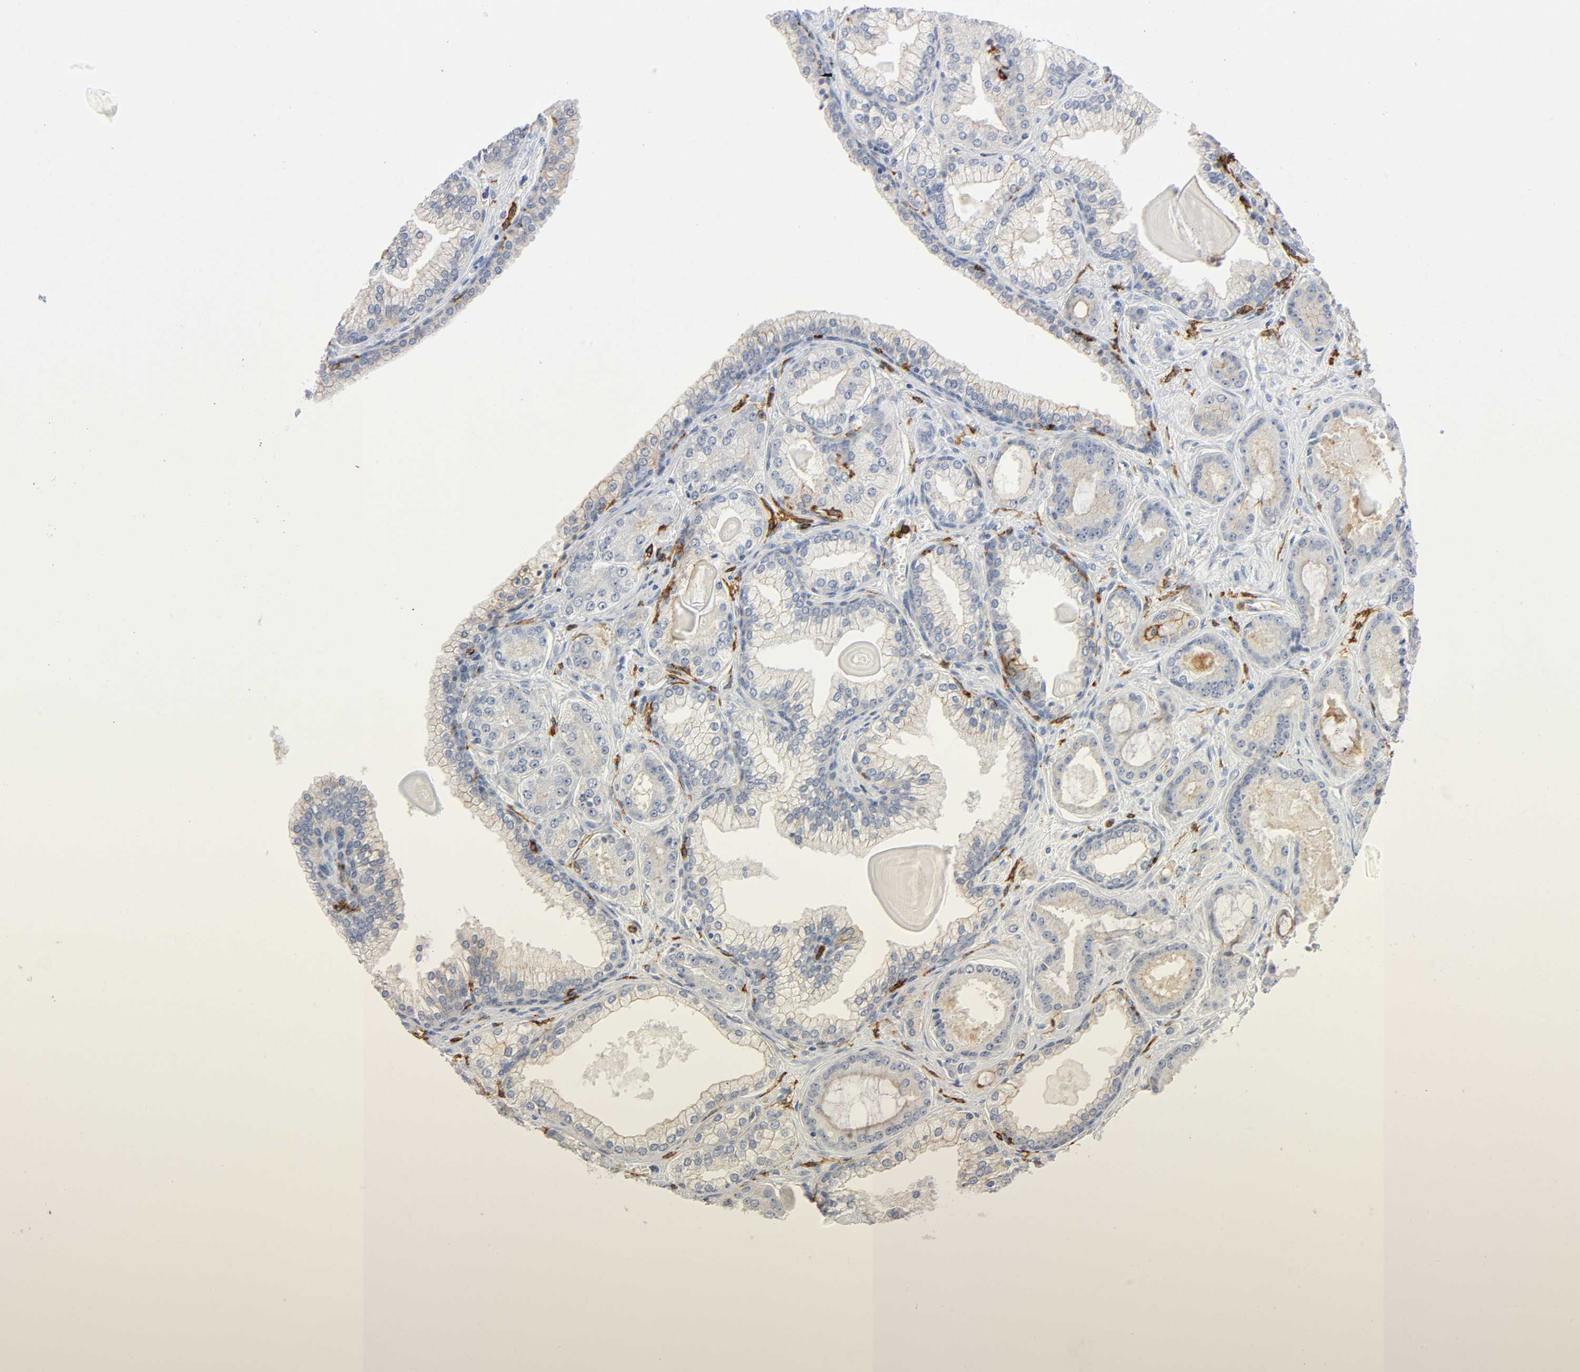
{"staining": {"intensity": "negative", "quantity": "none", "location": "none"}, "tissue": "prostate cancer", "cell_type": "Tumor cells", "image_type": "cancer", "snomed": [{"axis": "morphology", "description": "Adenocarcinoma, Low grade"}, {"axis": "topography", "description": "Prostate"}], "caption": "The IHC photomicrograph has no significant expression in tumor cells of adenocarcinoma (low-grade) (prostate) tissue. (Immunohistochemistry (ihc), brightfield microscopy, high magnification).", "gene": "LYN", "patient": {"sex": "male", "age": 59}}